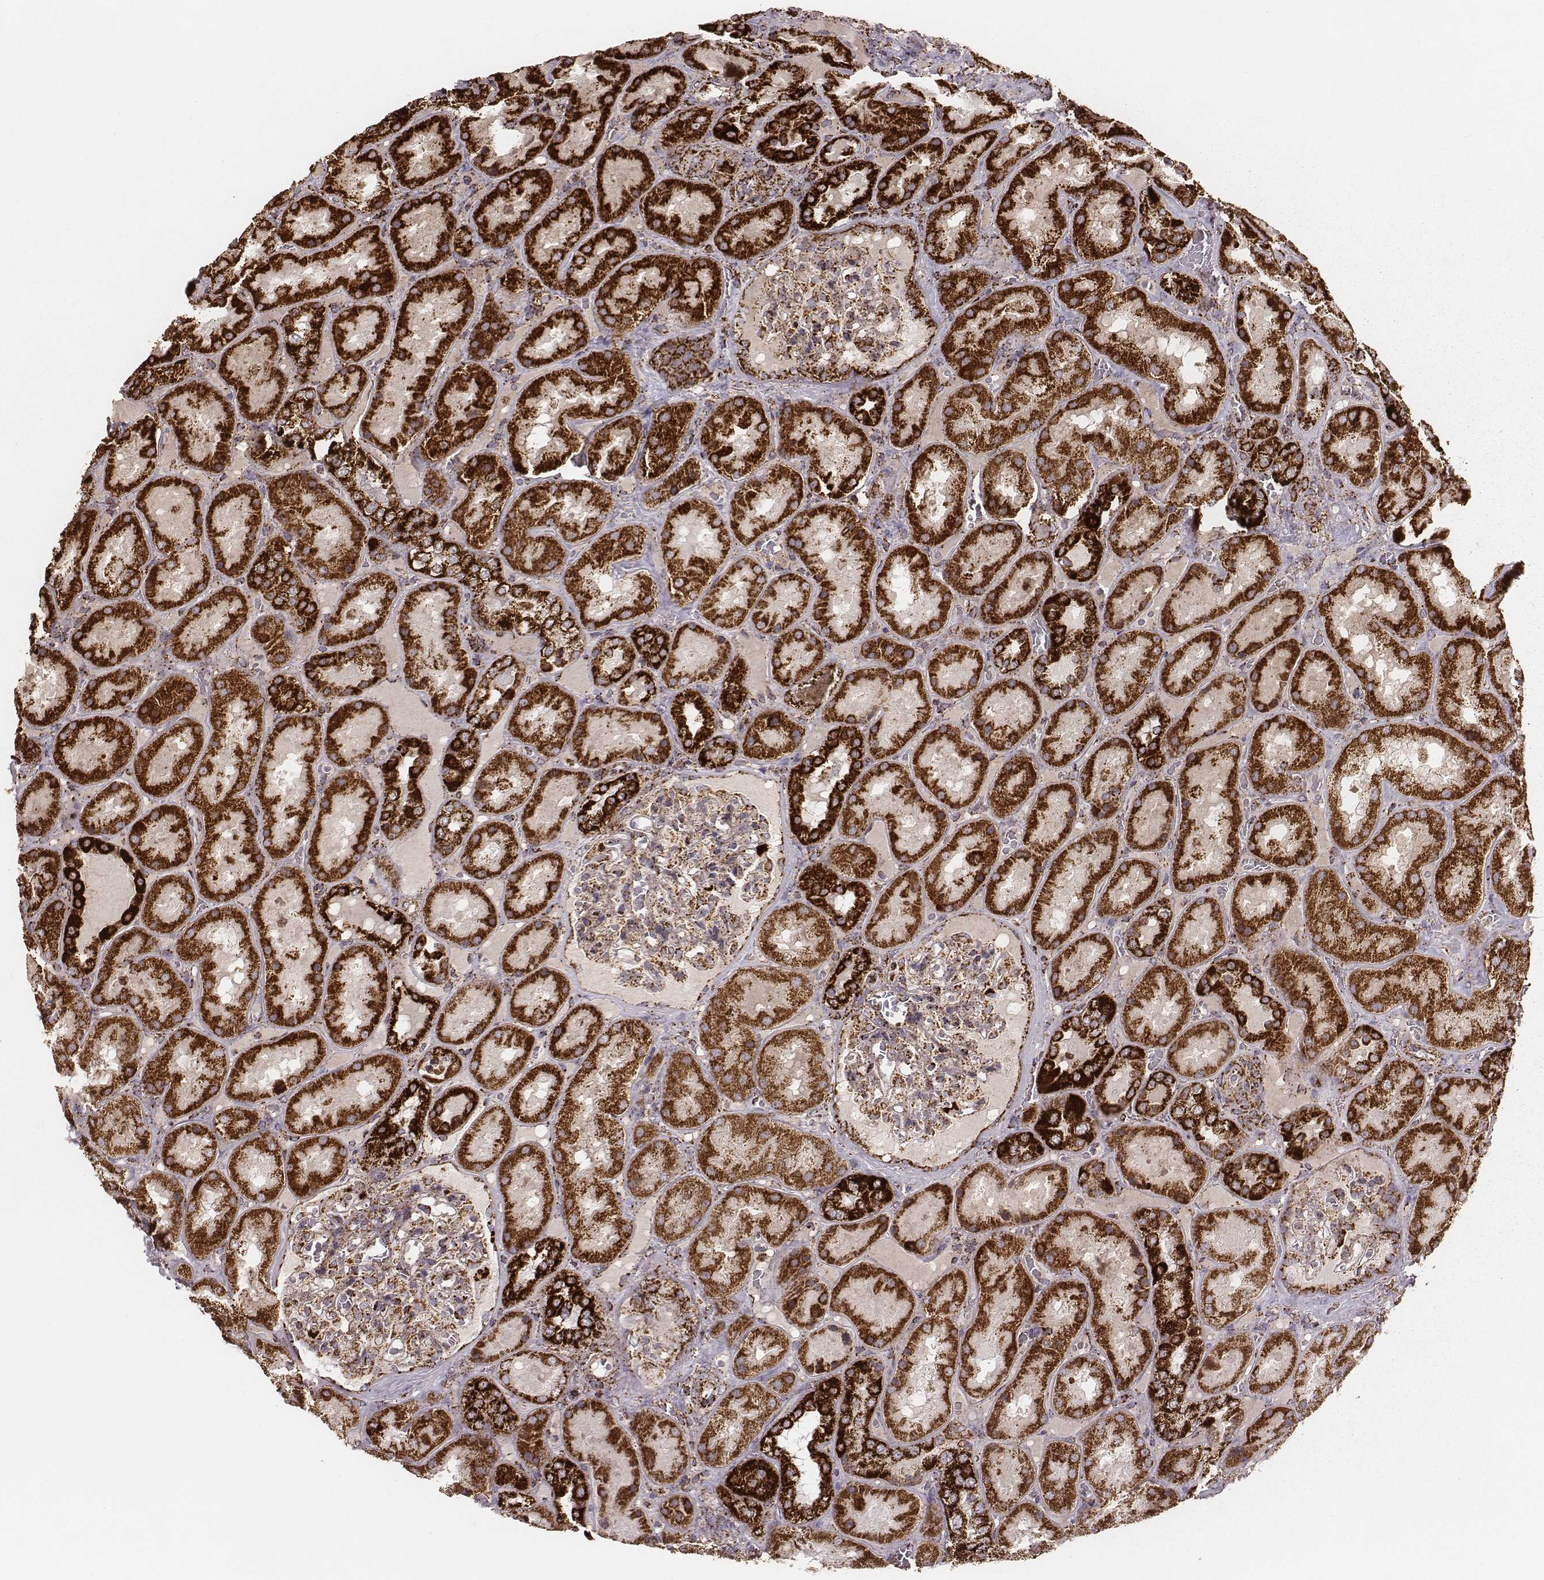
{"staining": {"intensity": "strong", "quantity": ">75%", "location": "cytoplasmic/membranous"}, "tissue": "kidney", "cell_type": "Cells in glomeruli", "image_type": "normal", "snomed": [{"axis": "morphology", "description": "Normal tissue, NOS"}, {"axis": "topography", "description": "Kidney"}], "caption": "Cells in glomeruli show strong cytoplasmic/membranous positivity in about >75% of cells in normal kidney.", "gene": "TUFM", "patient": {"sex": "male", "age": 73}}